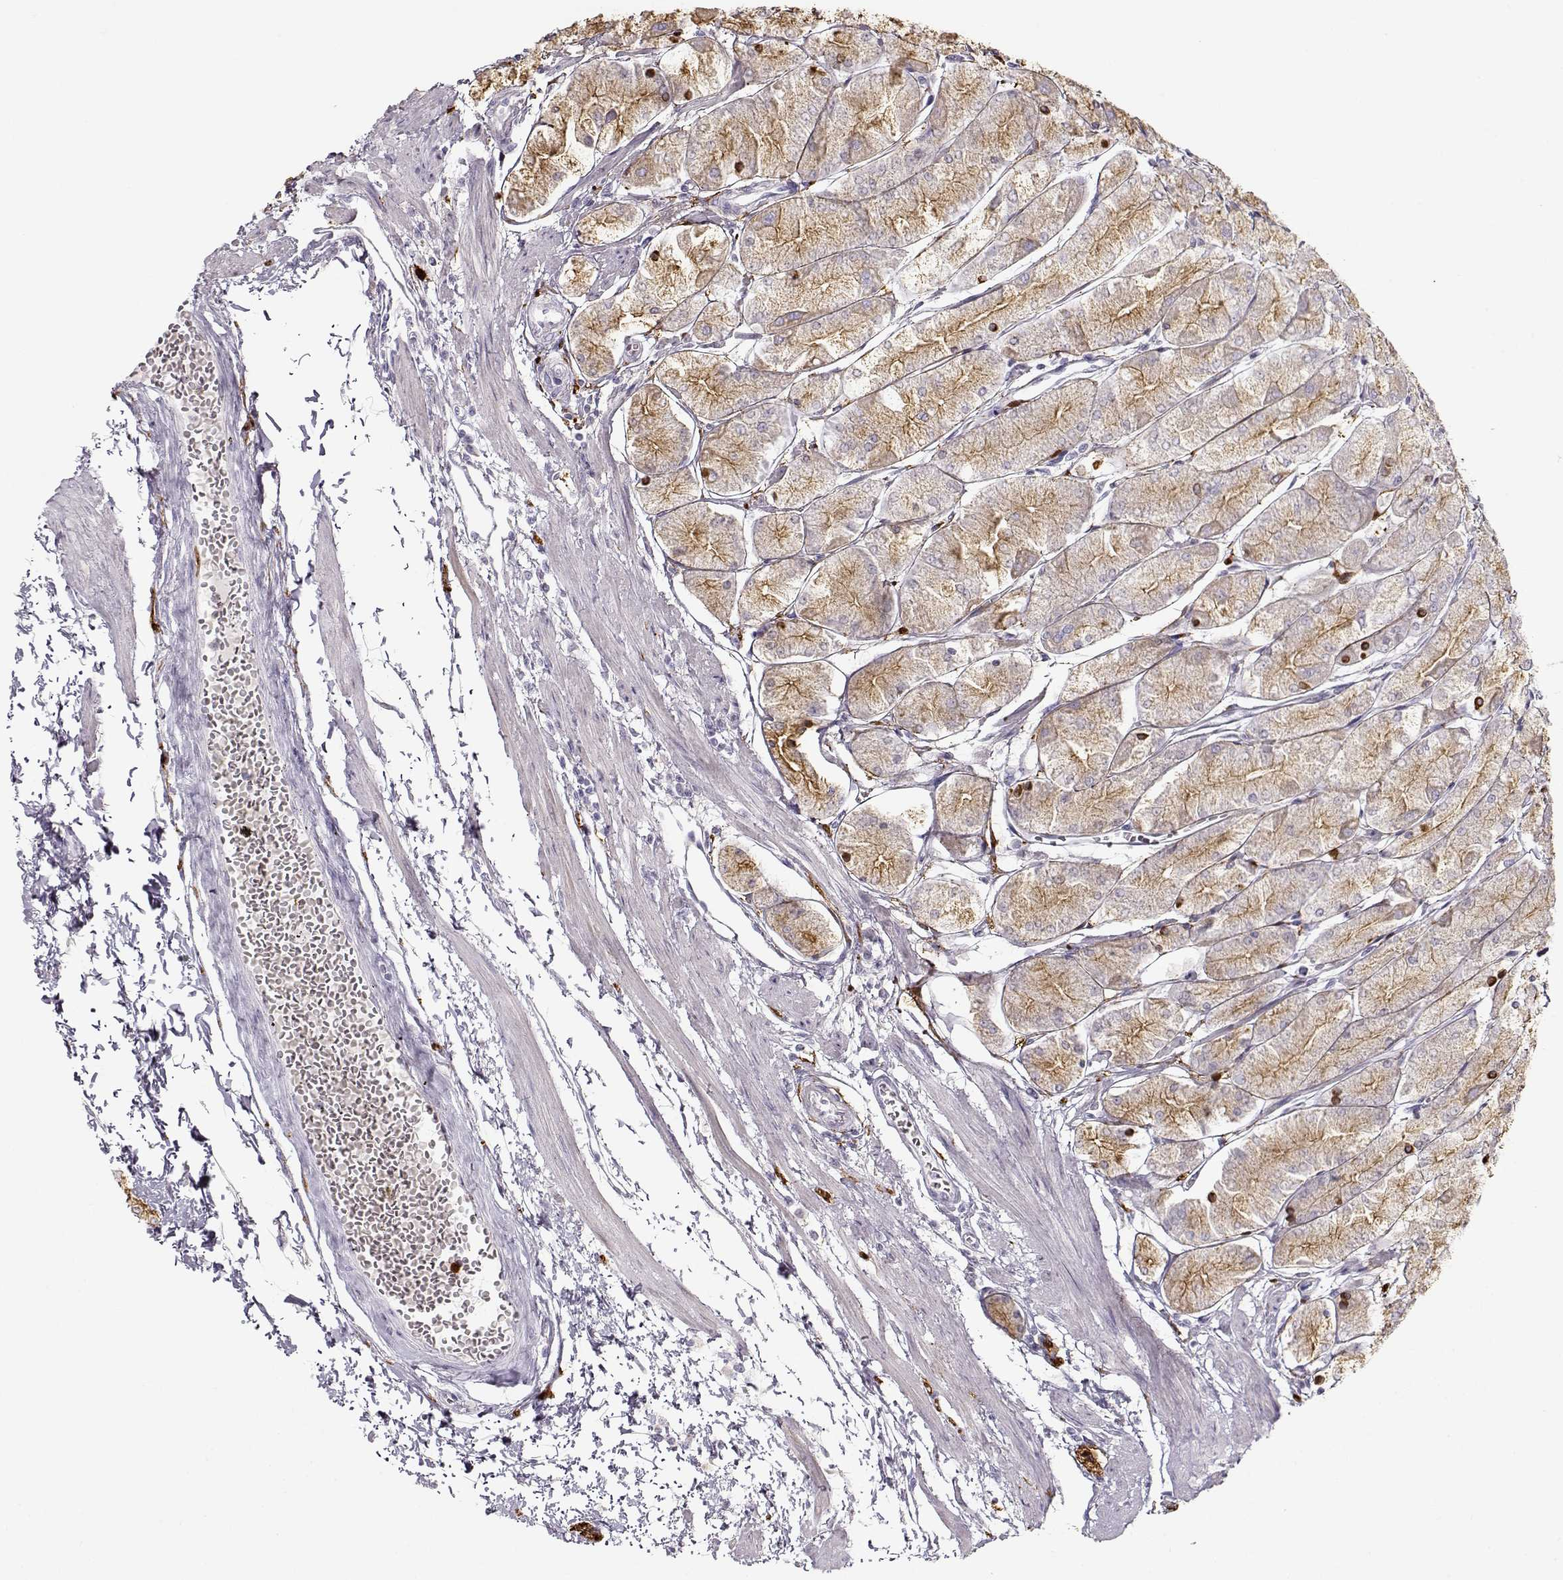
{"staining": {"intensity": "moderate", "quantity": ">75%", "location": "cytoplasmic/membranous"}, "tissue": "stomach", "cell_type": "Glandular cells", "image_type": "normal", "snomed": [{"axis": "morphology", "description": "Normal tissue, NOS"}, {"axis": "topography", "description": "Stomach, upper"}], "caption": "This histopathology image demonstrates immunohistochemistry (IHC) staining of normal human stomach, with medium moderate cytoplasmic/membranous positivity in approximately >75% of glandular cells.", "gene": "S100B", "patient": {"sex": "male", "age": 60}}